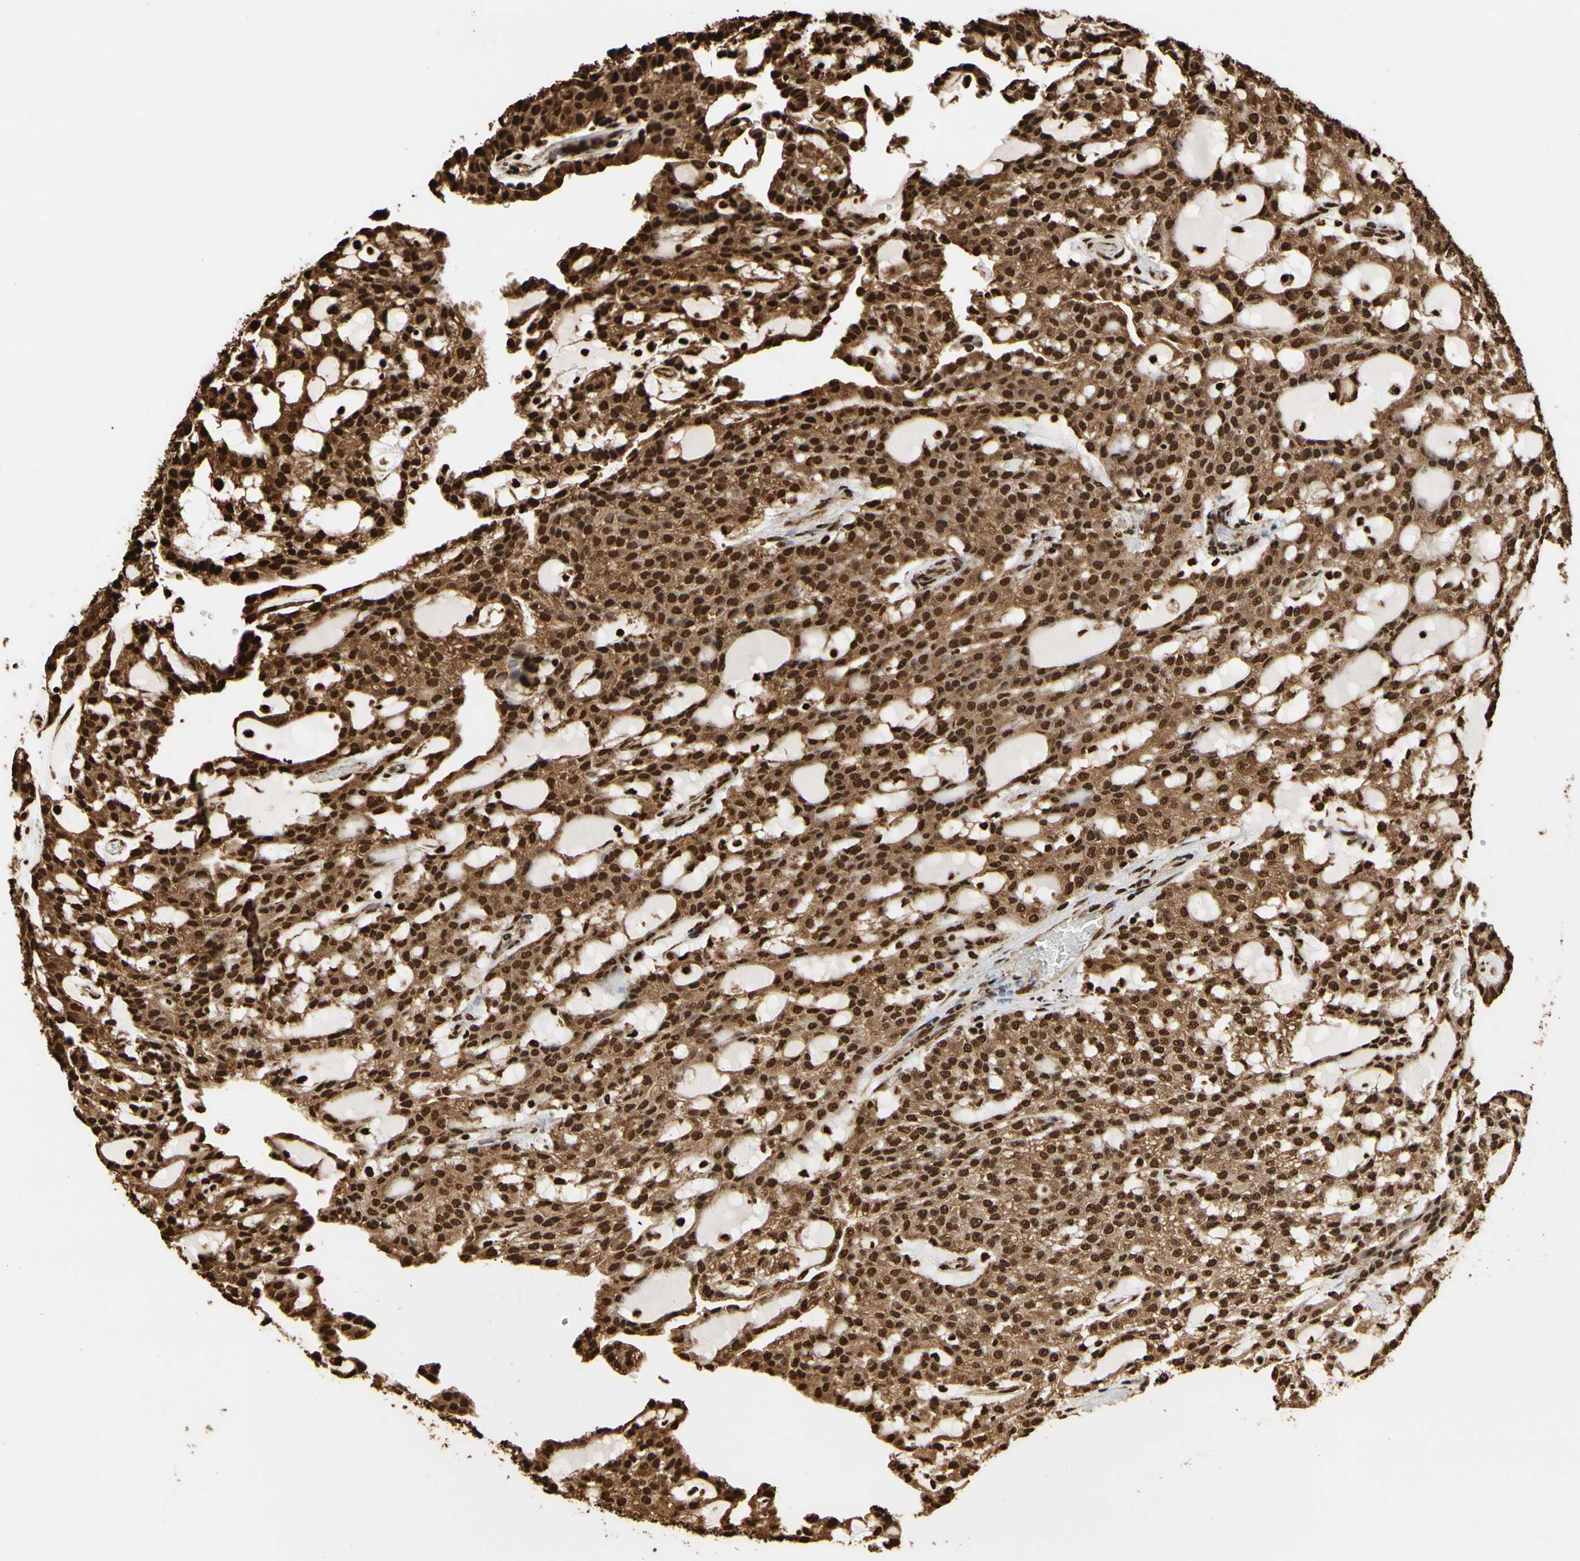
{"staining": {"intensity": "strong", "quantity": ">75%", "location": "cytoplasmic/membranous,nuclear"}, "tissue": "renal cancer", "cell_type": "Tumor cells", "image_type": "cancer", "snomed": [{"axis": "morphology", "description": "Adenocarcinoma, NOS"}, {"axis": "topography", "description": "Kidney"}], "caption": "This micrograph reveals renal cancer stained with immunohistochemistry to label a protein in brown. The cytoplasmic/membranous and nuclear of tumor cells show strong positivity for the protein. Nuclei are counter-stained blue.", "gene": "HNRNPK", "patient": {"sex": "male", "age": 63}}